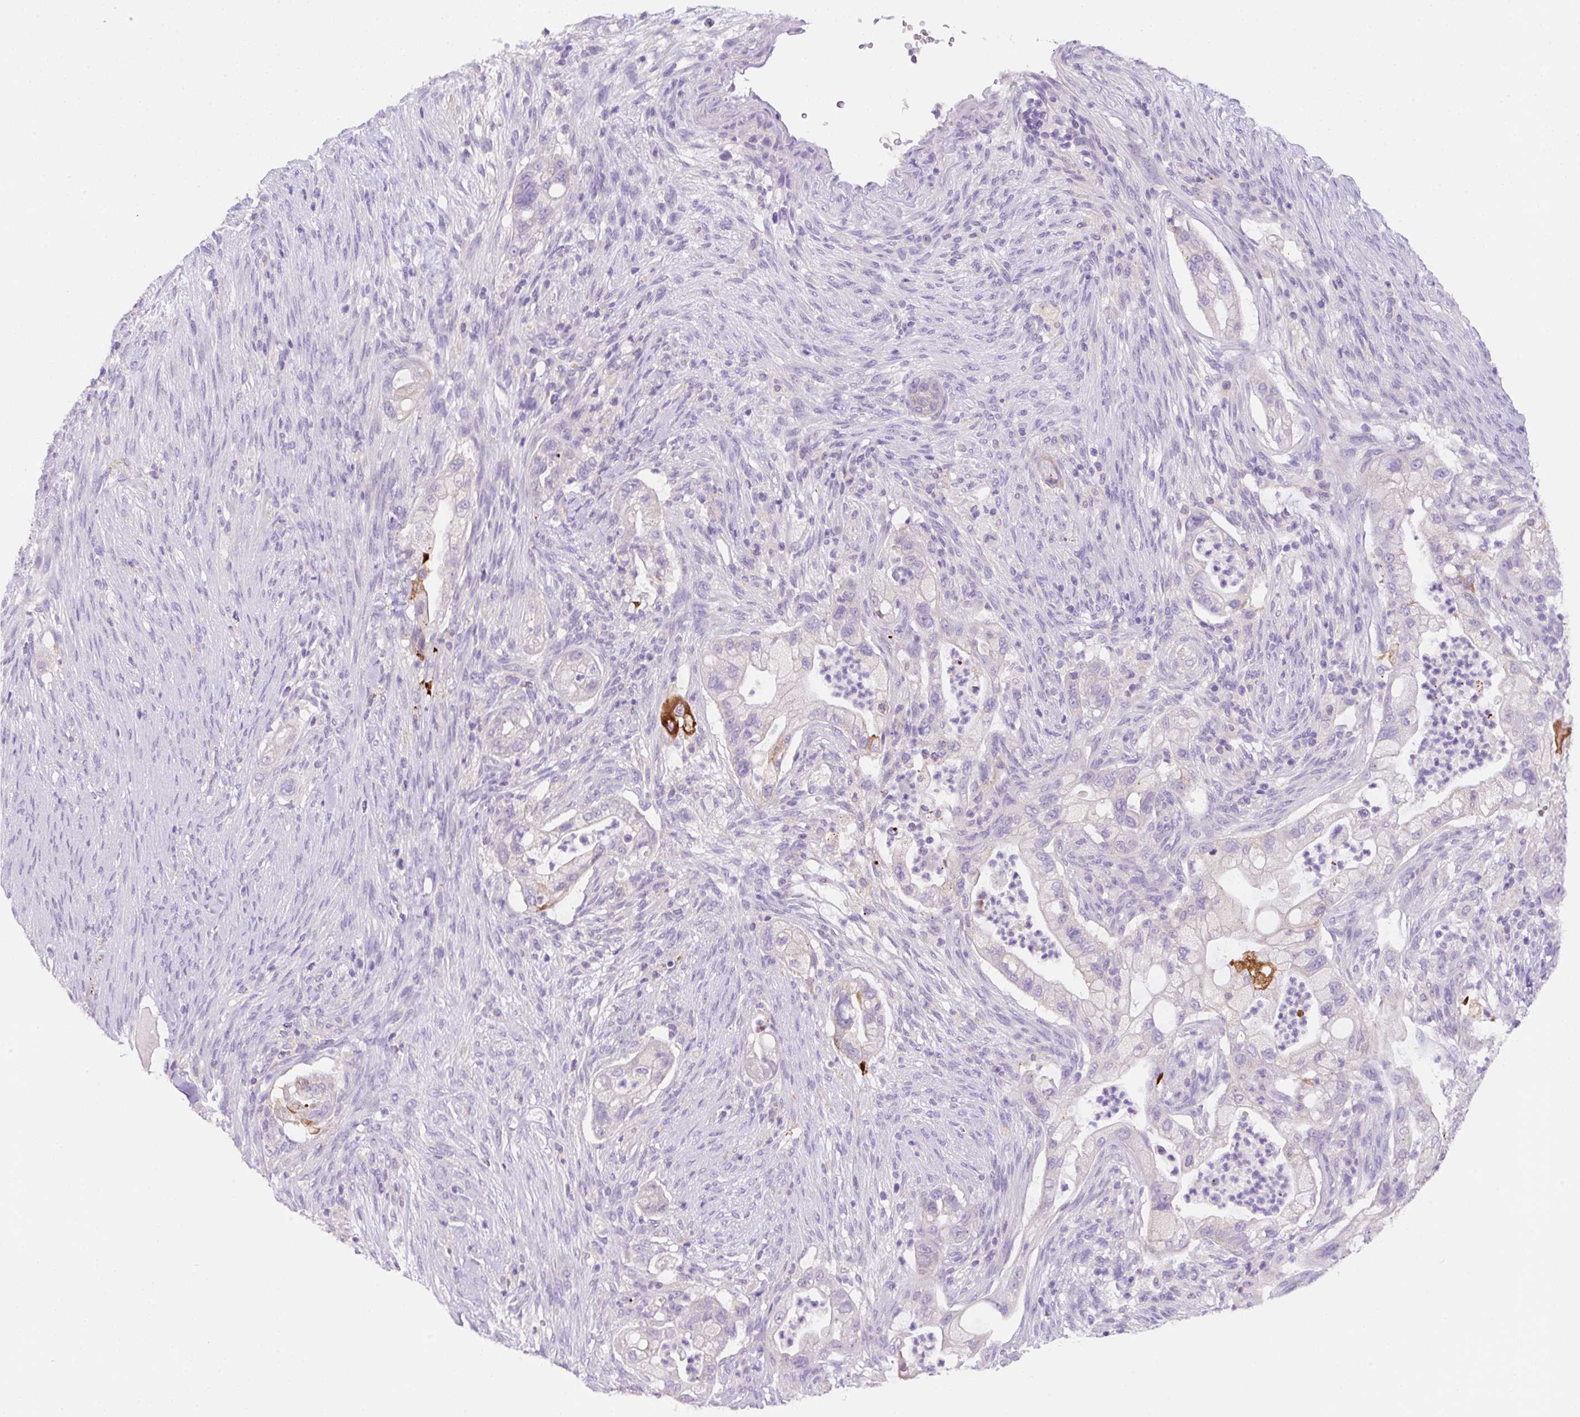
{"staining": {"intensity": "negative", "quantity": "none", "location": "none"}, "tissue": "pancreatic cancer", "cell_type": "Tumor cells", "image_type": "cancer", "snomed": [{"axis": "morphology", "description": "Adenocarcinoma, NOS"}, {"axis": "topography", "description": "Pancreas"}], "caption": "An immunohistochemistry image of pancreatic adenocarcinoma is shown. There is no staining in tumor cells of pancreatic adenocarcinoma.", "gene": "NDST3", "patient": {"sex": "male", "age": 44}}